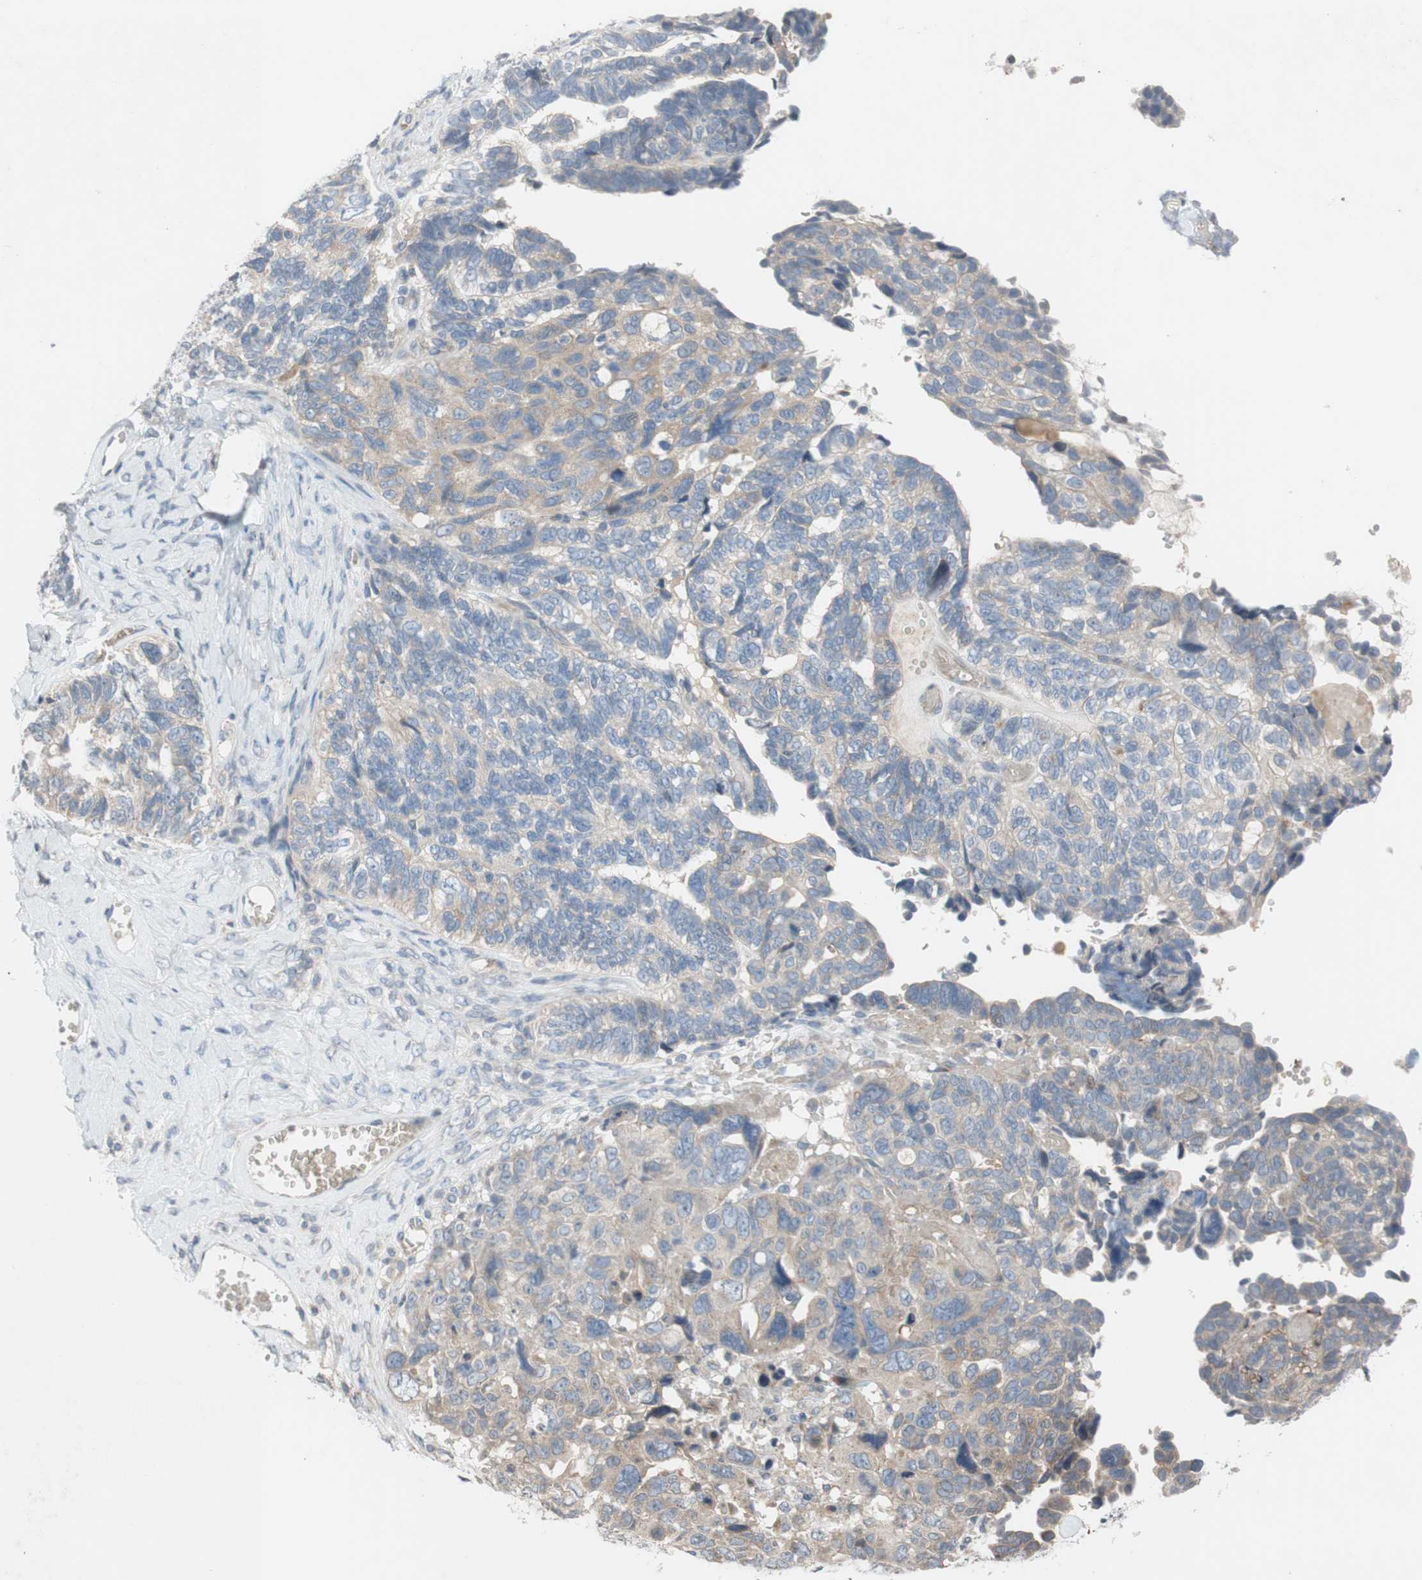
{"staining": {"intensity": "weak", "quantity": ">75%", "location": "cytoplasmic/membranous"}, "tissue": "ovarian cancer", "cell_type": "Tumor cells", "image_type": "cancer", "snomed": [{"axis": "morphology", "description": "Cystadenocarcinoma, serous, NOS"}, {"axis": "topography", "description": "Ovary"}], "caption": "IHC (DAB (3,3'-diaminobenzidine)) staining of ovarian cancer displays weak cytoplasmic/membranous protein positivity in approximately >75% of tumor cells.", "gene": "ADD2", "patient": {"sex": "female", "age": 79}}